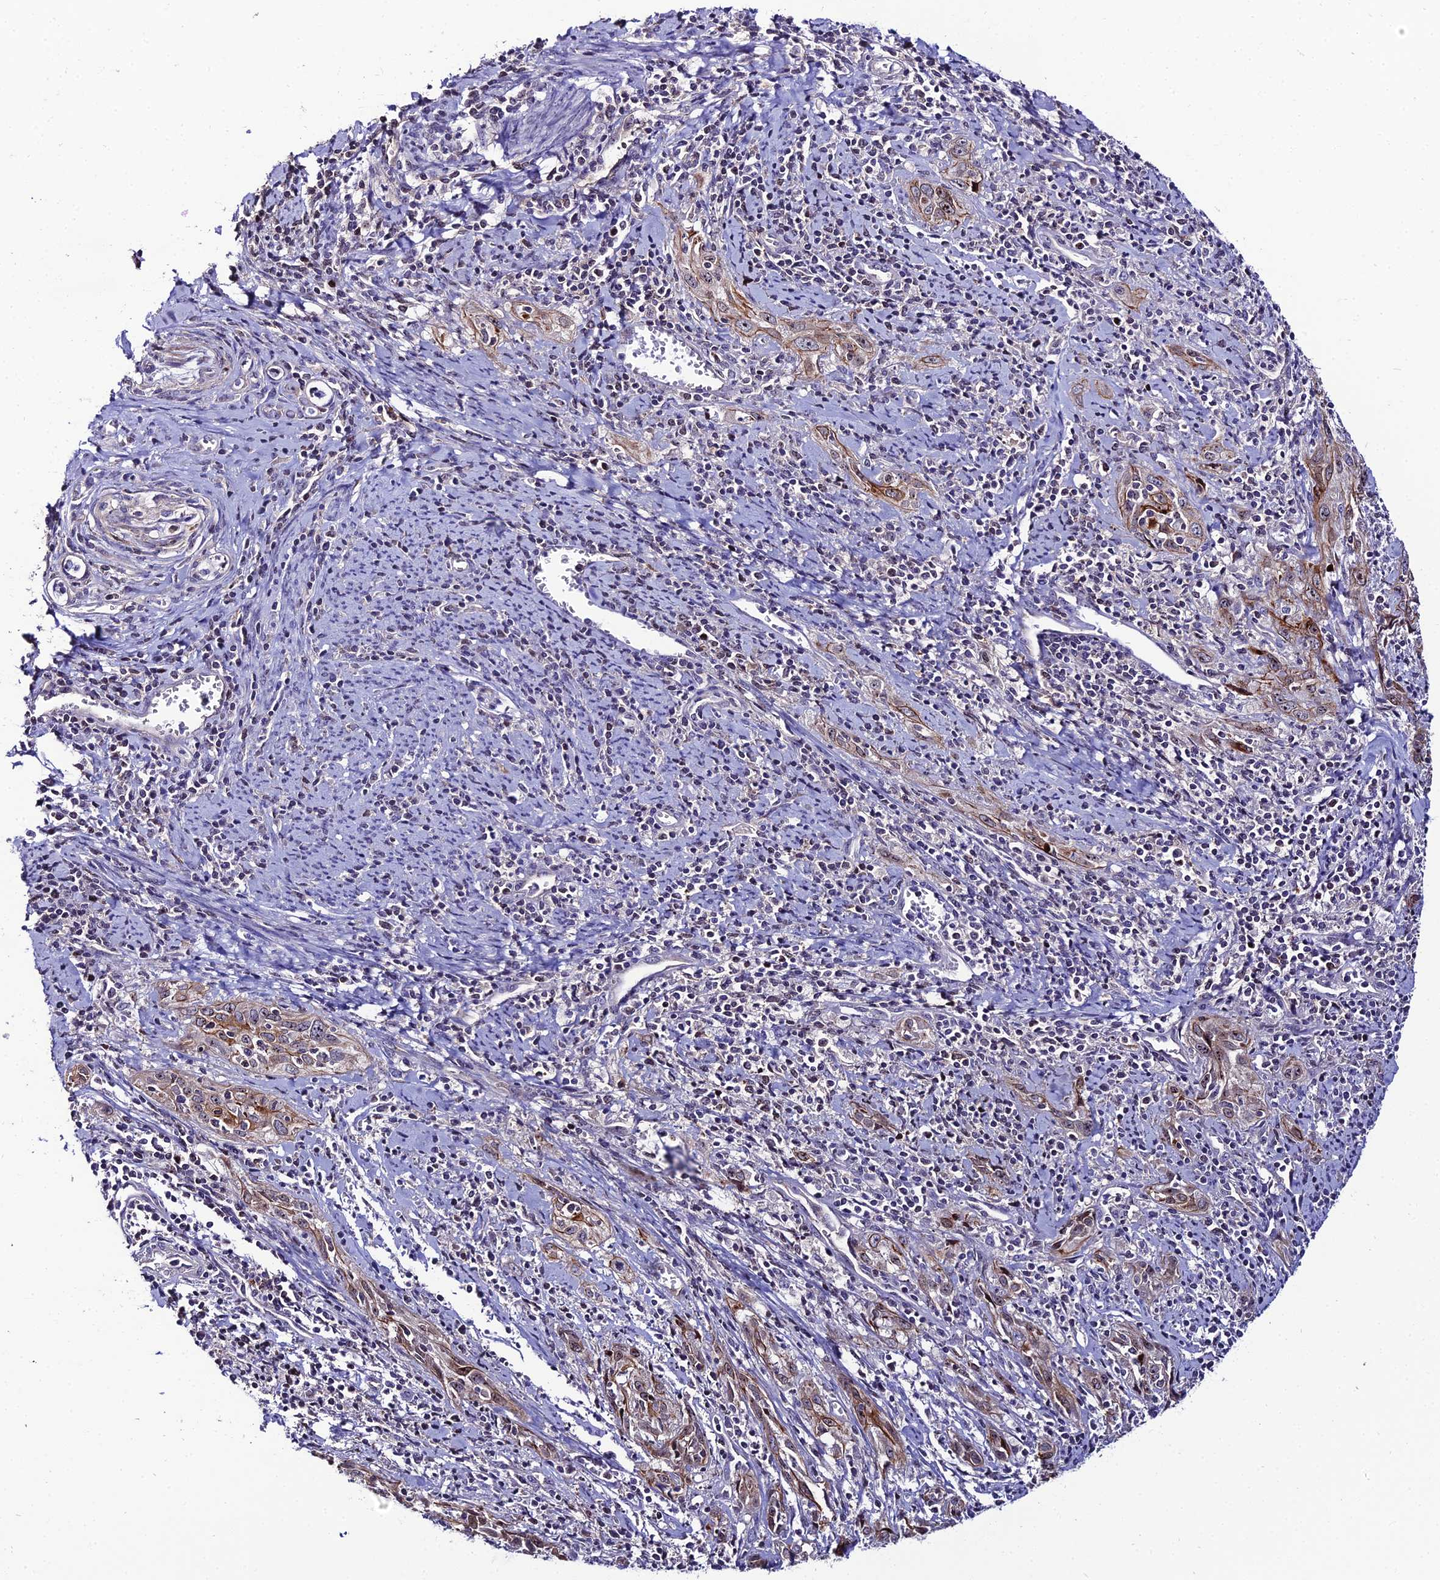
{"staining": {"intensity": "strong", "quantity": "25%-75%", "location": "cytoplasmic/membranous"}, "tissue": "cervical cancer", "cell_type": "Tumor cells", "image_type": "cancer", "snomed": [{"axis": "morphology", "description": "Squamous cell carcinoma, NOS"}, {"axis": "topography", "description": "Cervix"}], "caption": "Cervical cancer (squamous cell carcinoma) stained with a protein marker demonstrates strong staining in tumor cells.", "gene": "SHQ1", "patient": {"sex": "female", "age": 57}}